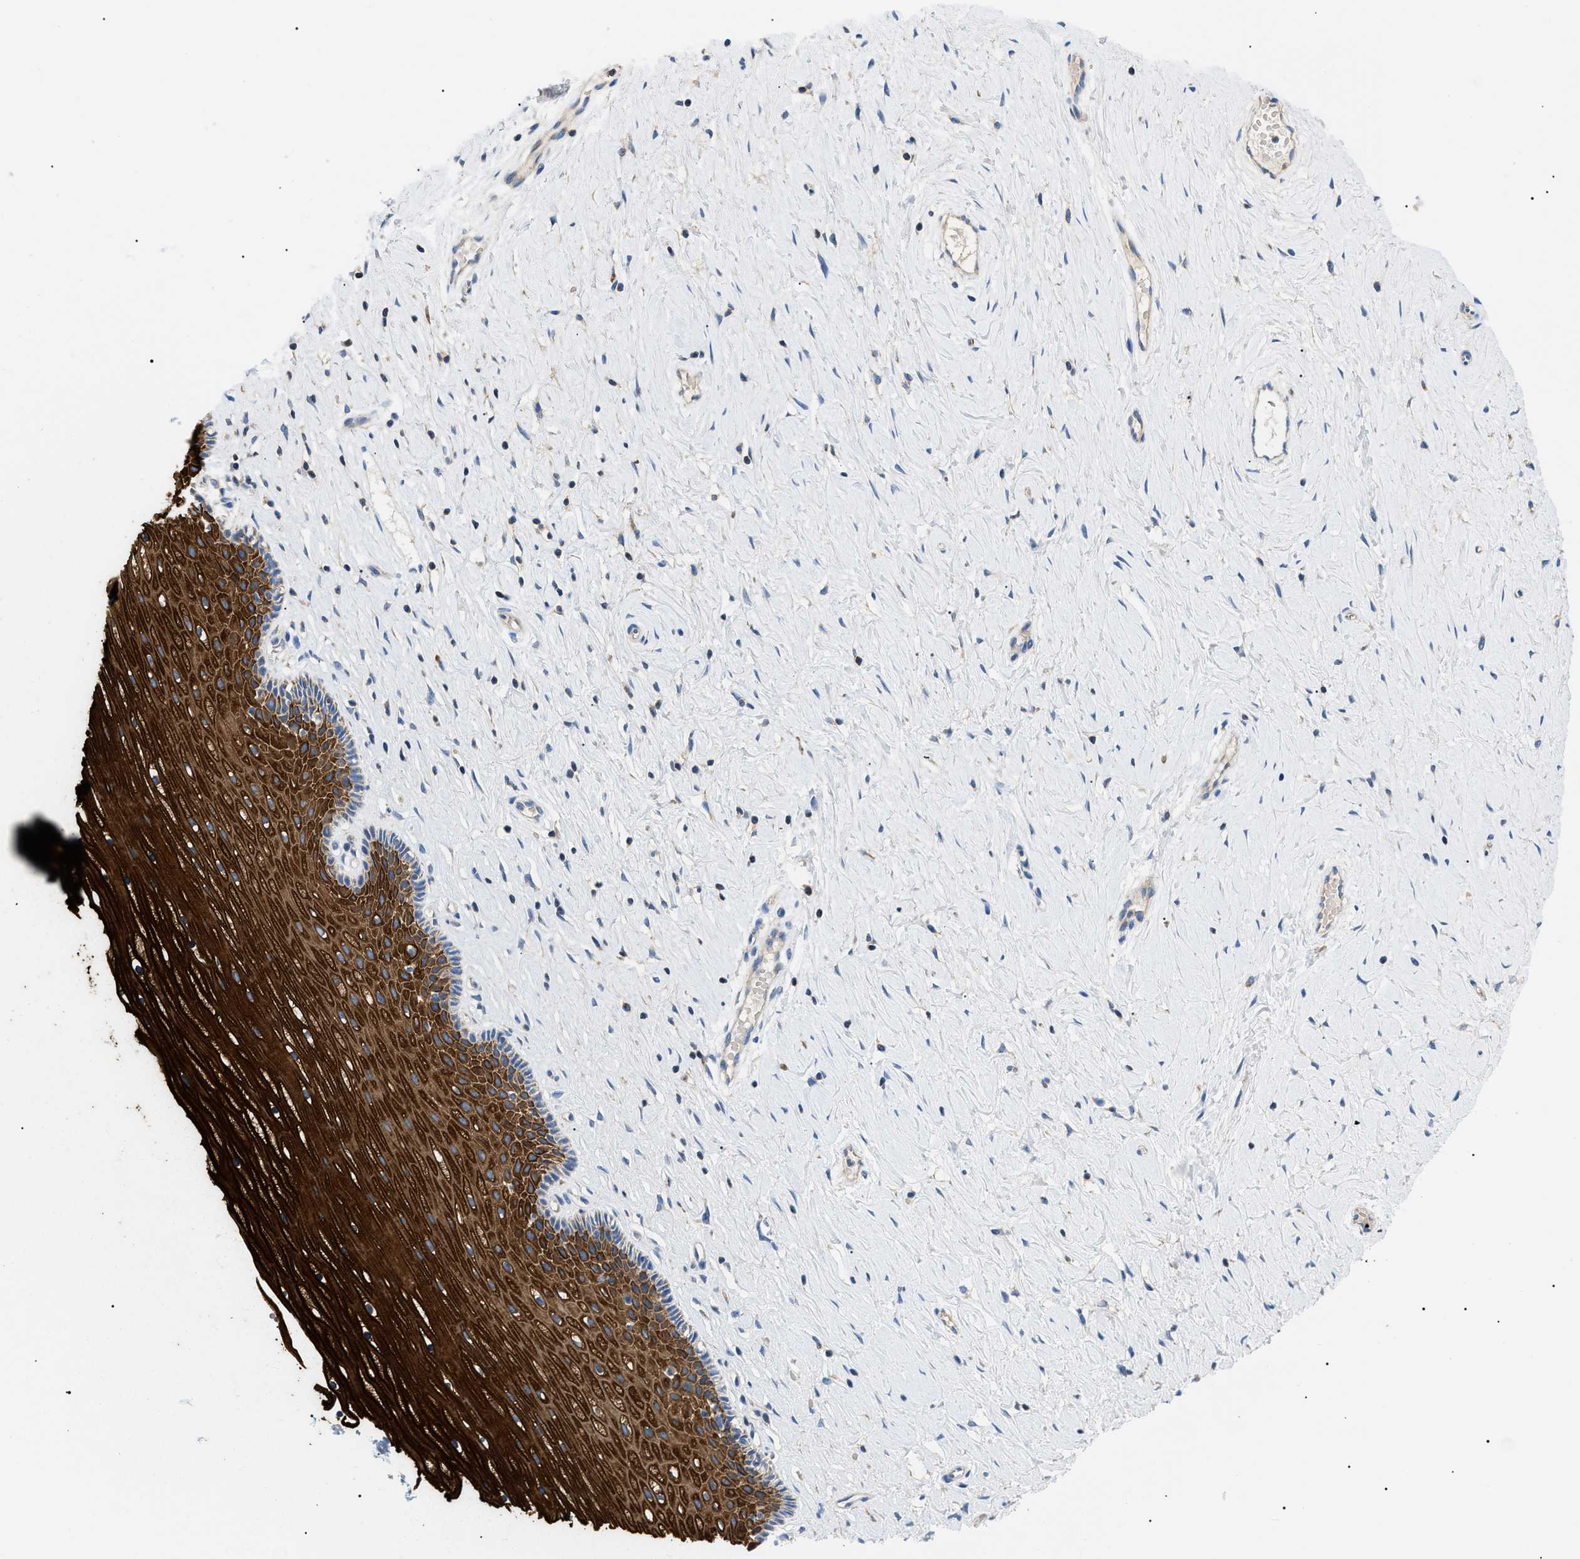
{"staining": {"intensity": "negative", "quantity": "none", "location": "none"}, "tissue": "cervix", "cell_type": "Glandular cells", "image_type": "normal", "snomed": [{"axis": "morphology", "description": "Normal tissue, NOS"}, {"axis": "topography", "description": "Cervix"}], "caption": "This is an immunohistochemistry histopathology image of unremarkable human cervix. There is no positivity in glandular cells.", "gene": "TOMM6", "patient": {"sex": "female", "age": 39}}